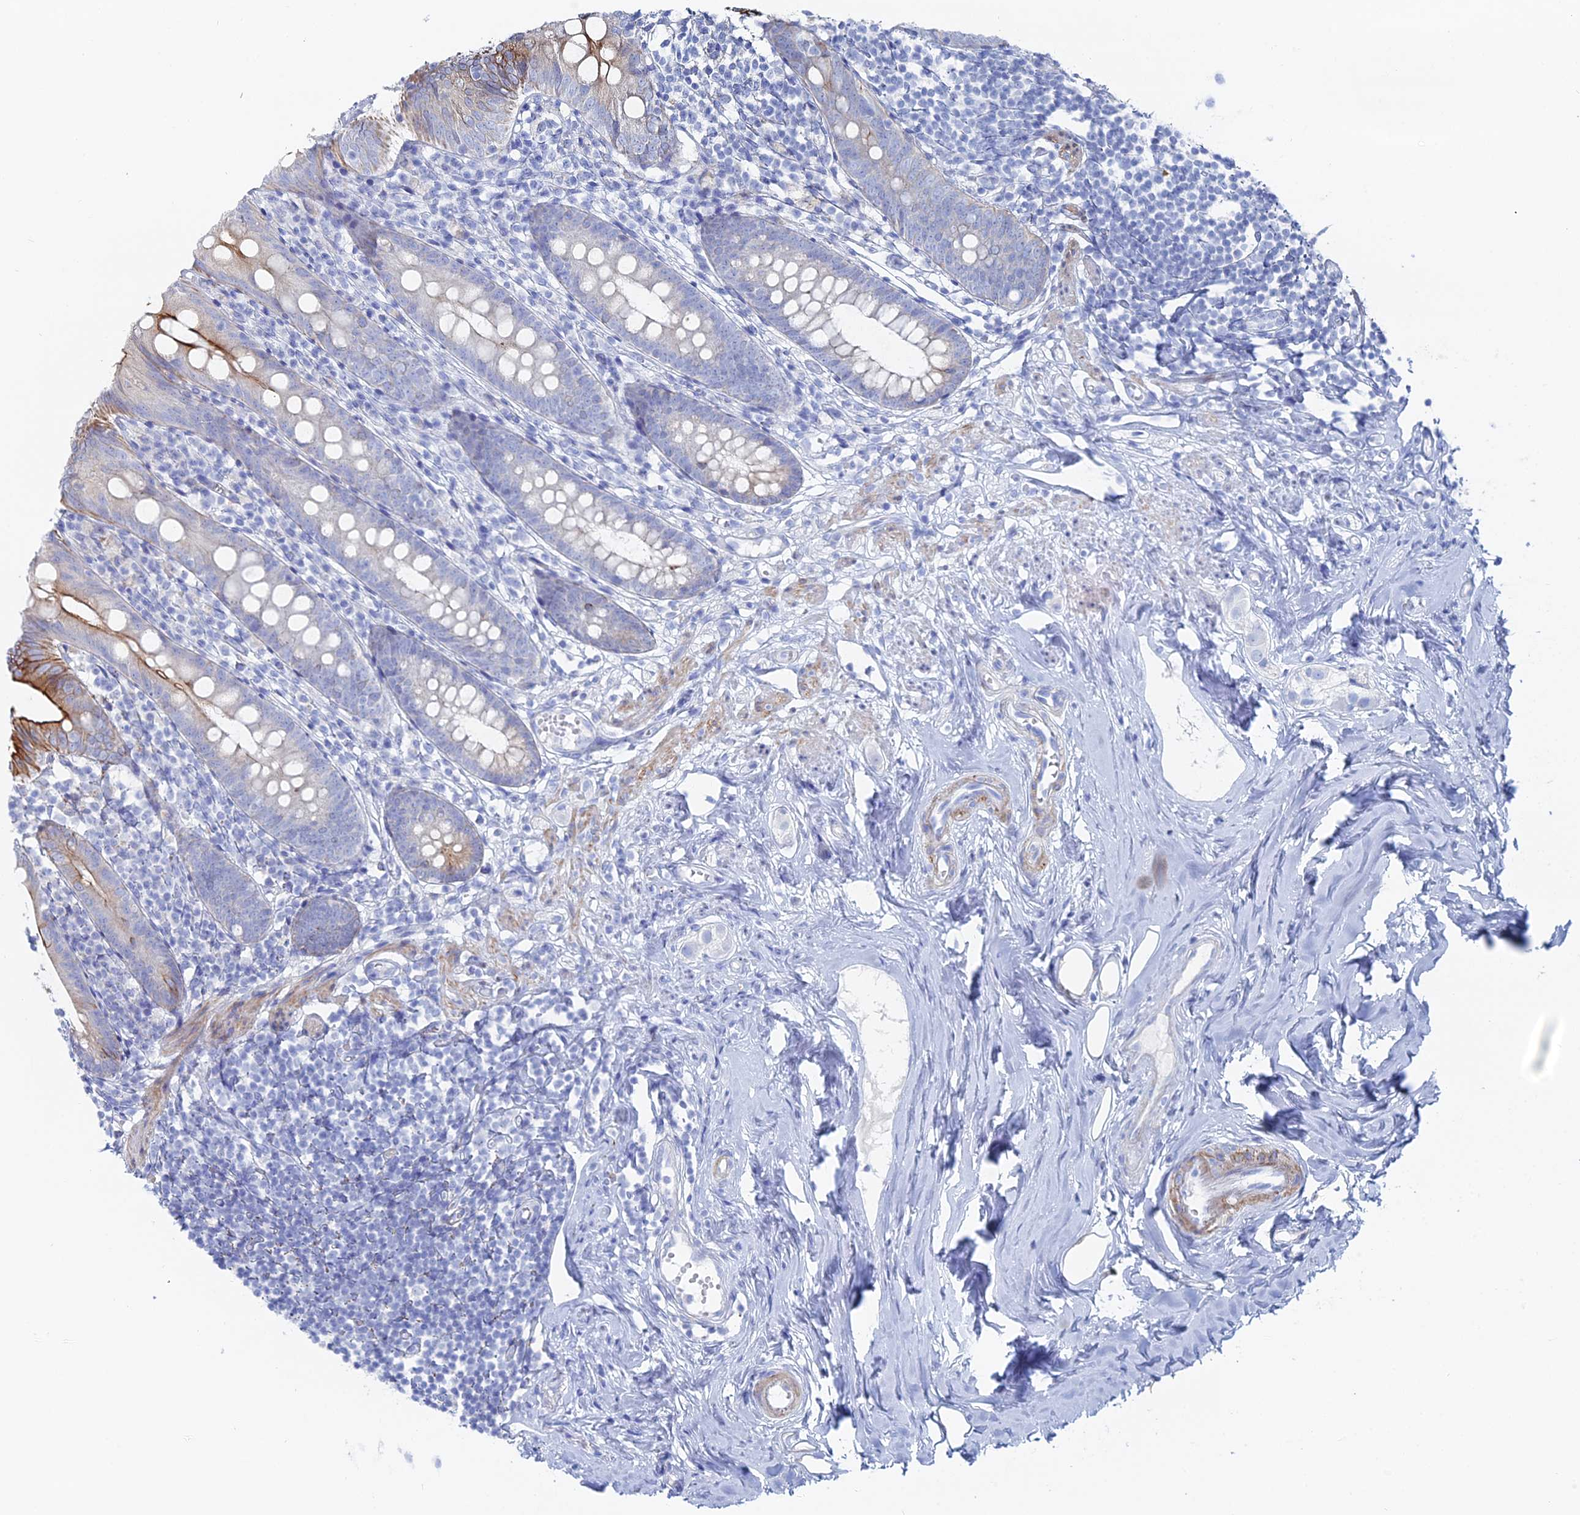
{"staining": {"intensity": "strong", "quantity": "<25%", "location": "cytoplasmic/membranous"}, "tissue": "appendix", "cell_type": "Glandular cells", "image_type": "normal", "snomed": [{"axis": "morphology", "description": "Normal tissue, NOS"}, {"axis": "topography", "description": "Appendix"}], "caption": "Immunohistochemical staining of normal human appendix exhibits strong cytoplasmic/membranous protein positivity in approximately <25% of glandular cells.", "gene": "DHX34", "patient": {"sex": "female", "age": 51}}